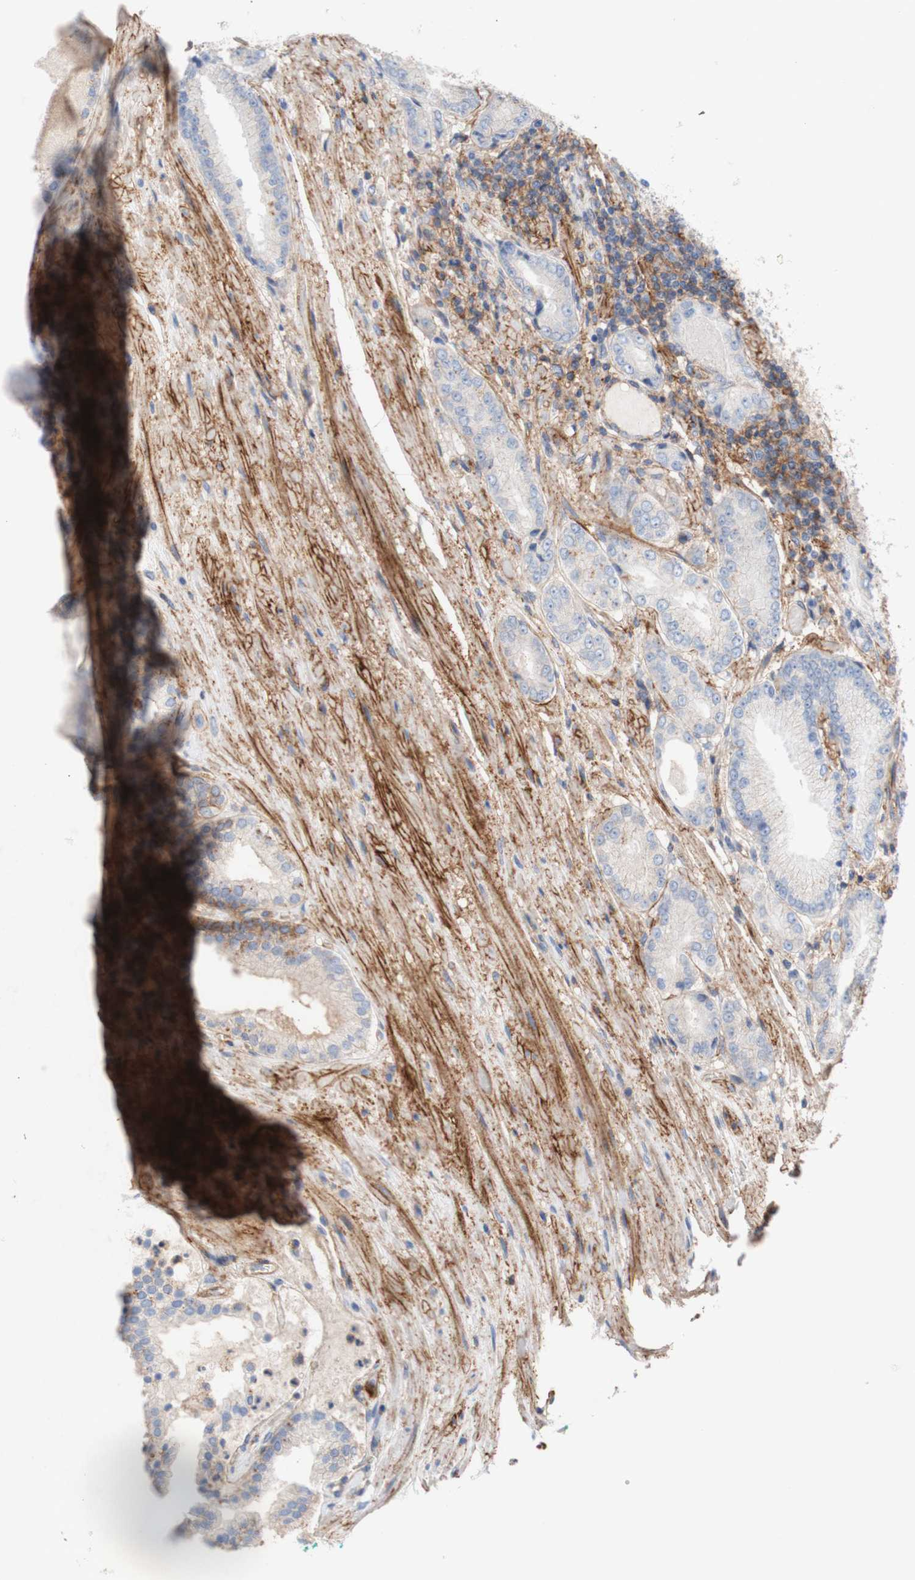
{"staining": {"intensity": "negative", "quantity": "none", "location": "none"}, "tissue": "prostate cancer", "cell_type": "Tumor cells", "image_type": "cancer", "snomed": [{"axis": "morphology", "description": "Adenocarcinoma, High grade"}, {"axis": "topography", "description": "Prostate"}], "caption": "An image of prostate cancer (adenocarcinoma (high-grade)) stained for a protein exhibits no brown staining in tumor cells. (DAB immunohistochemistry (IHC), high magnification).", "gene": "ATP2A3", "patient": {"sex": "male", "age": 59}}